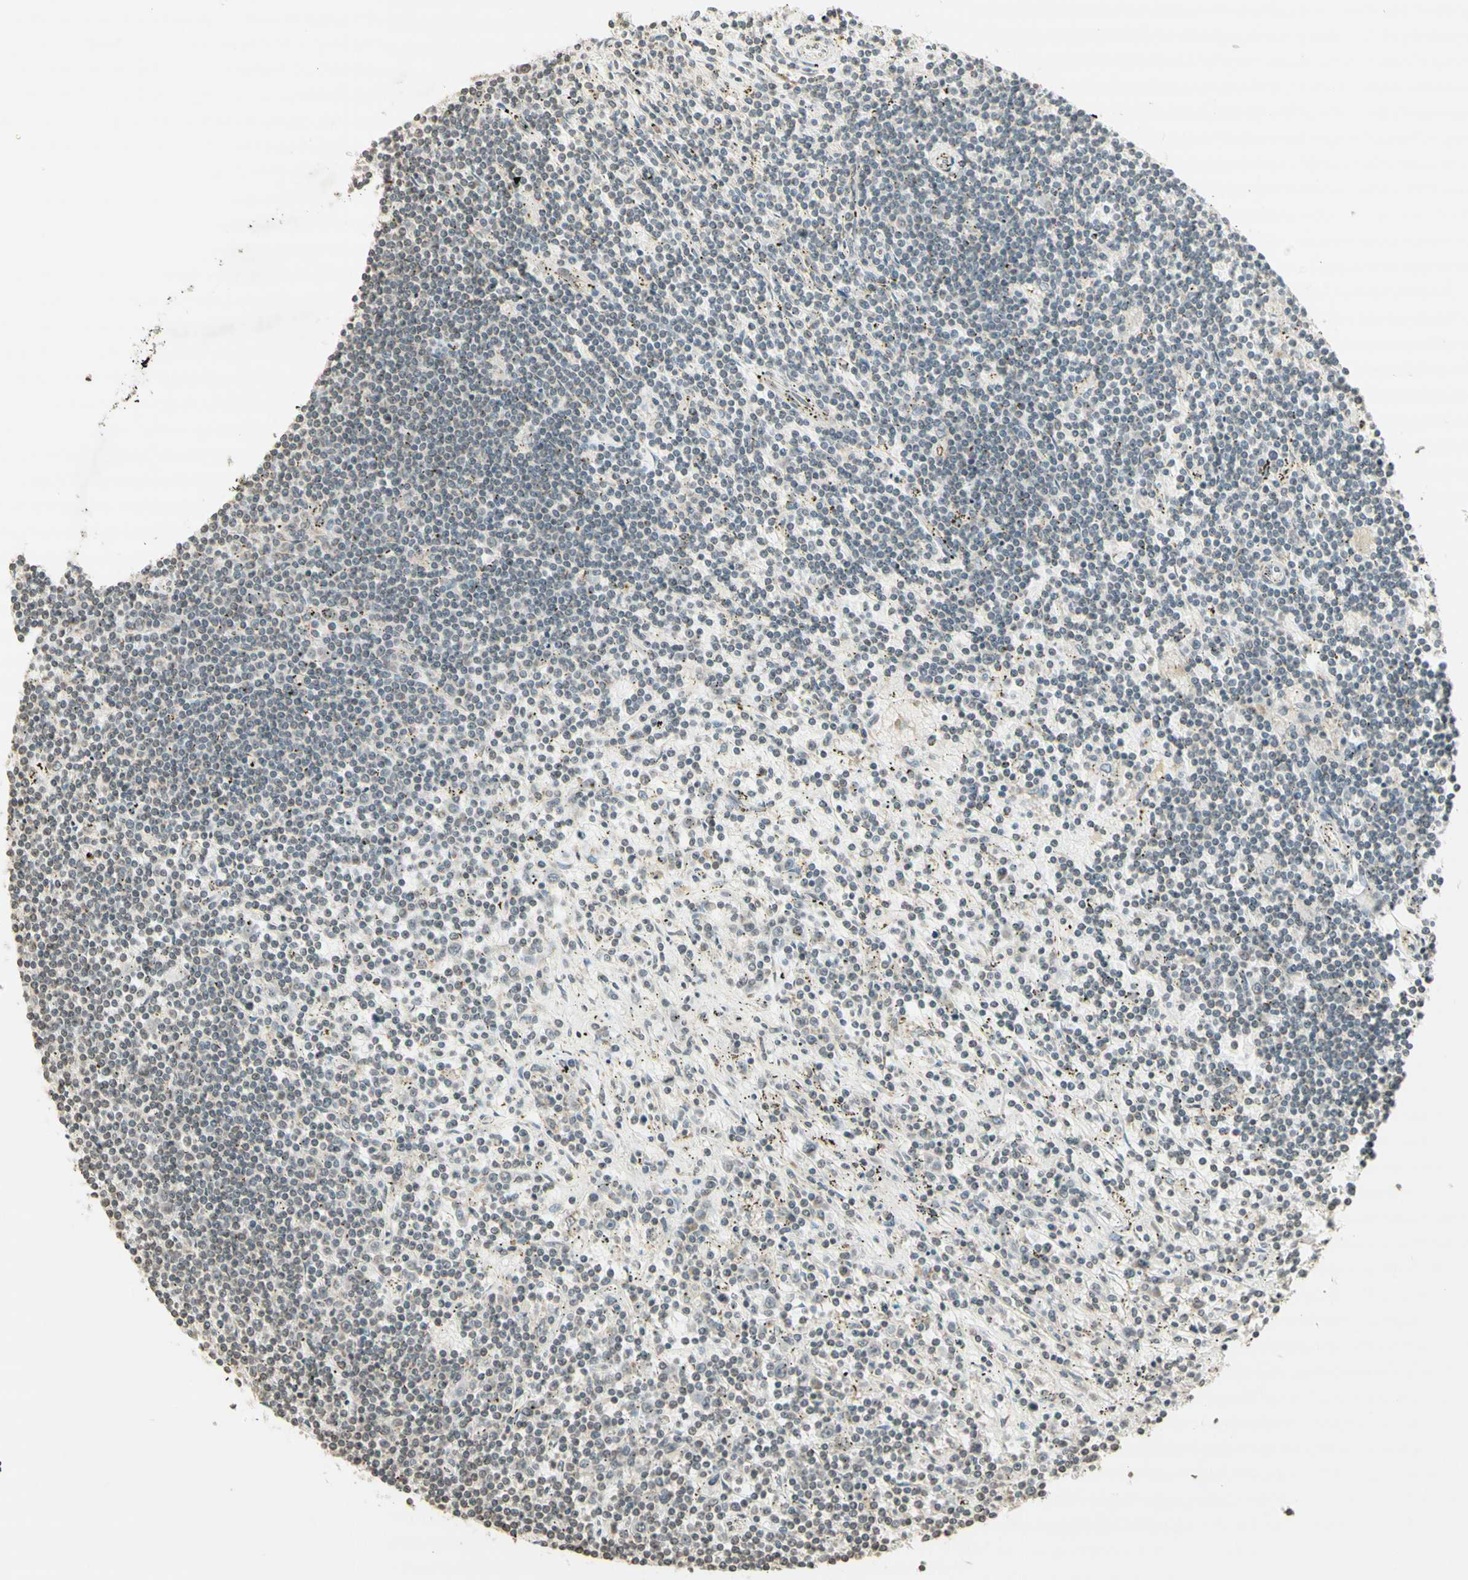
{"staining": {"intensity": "negative", "quantity": "none", "location": "none"}, "tissue": "lymphoma", "cell_type": "Tumor cells", "image_type": "cancer", "snomed": [{"axis": "morphology", "description": "Malignant lymphoma, non-Hodgkin's type, Low grade"}, {"axis": "topography", "description": "Spleen"}], "caption": "IHC photomicrograph of lymphoma stained for a protein (brown), which shows no positivity in tumor cells.", "gene": "CCNI", "patient": {"sex": "male", "age": 76}}